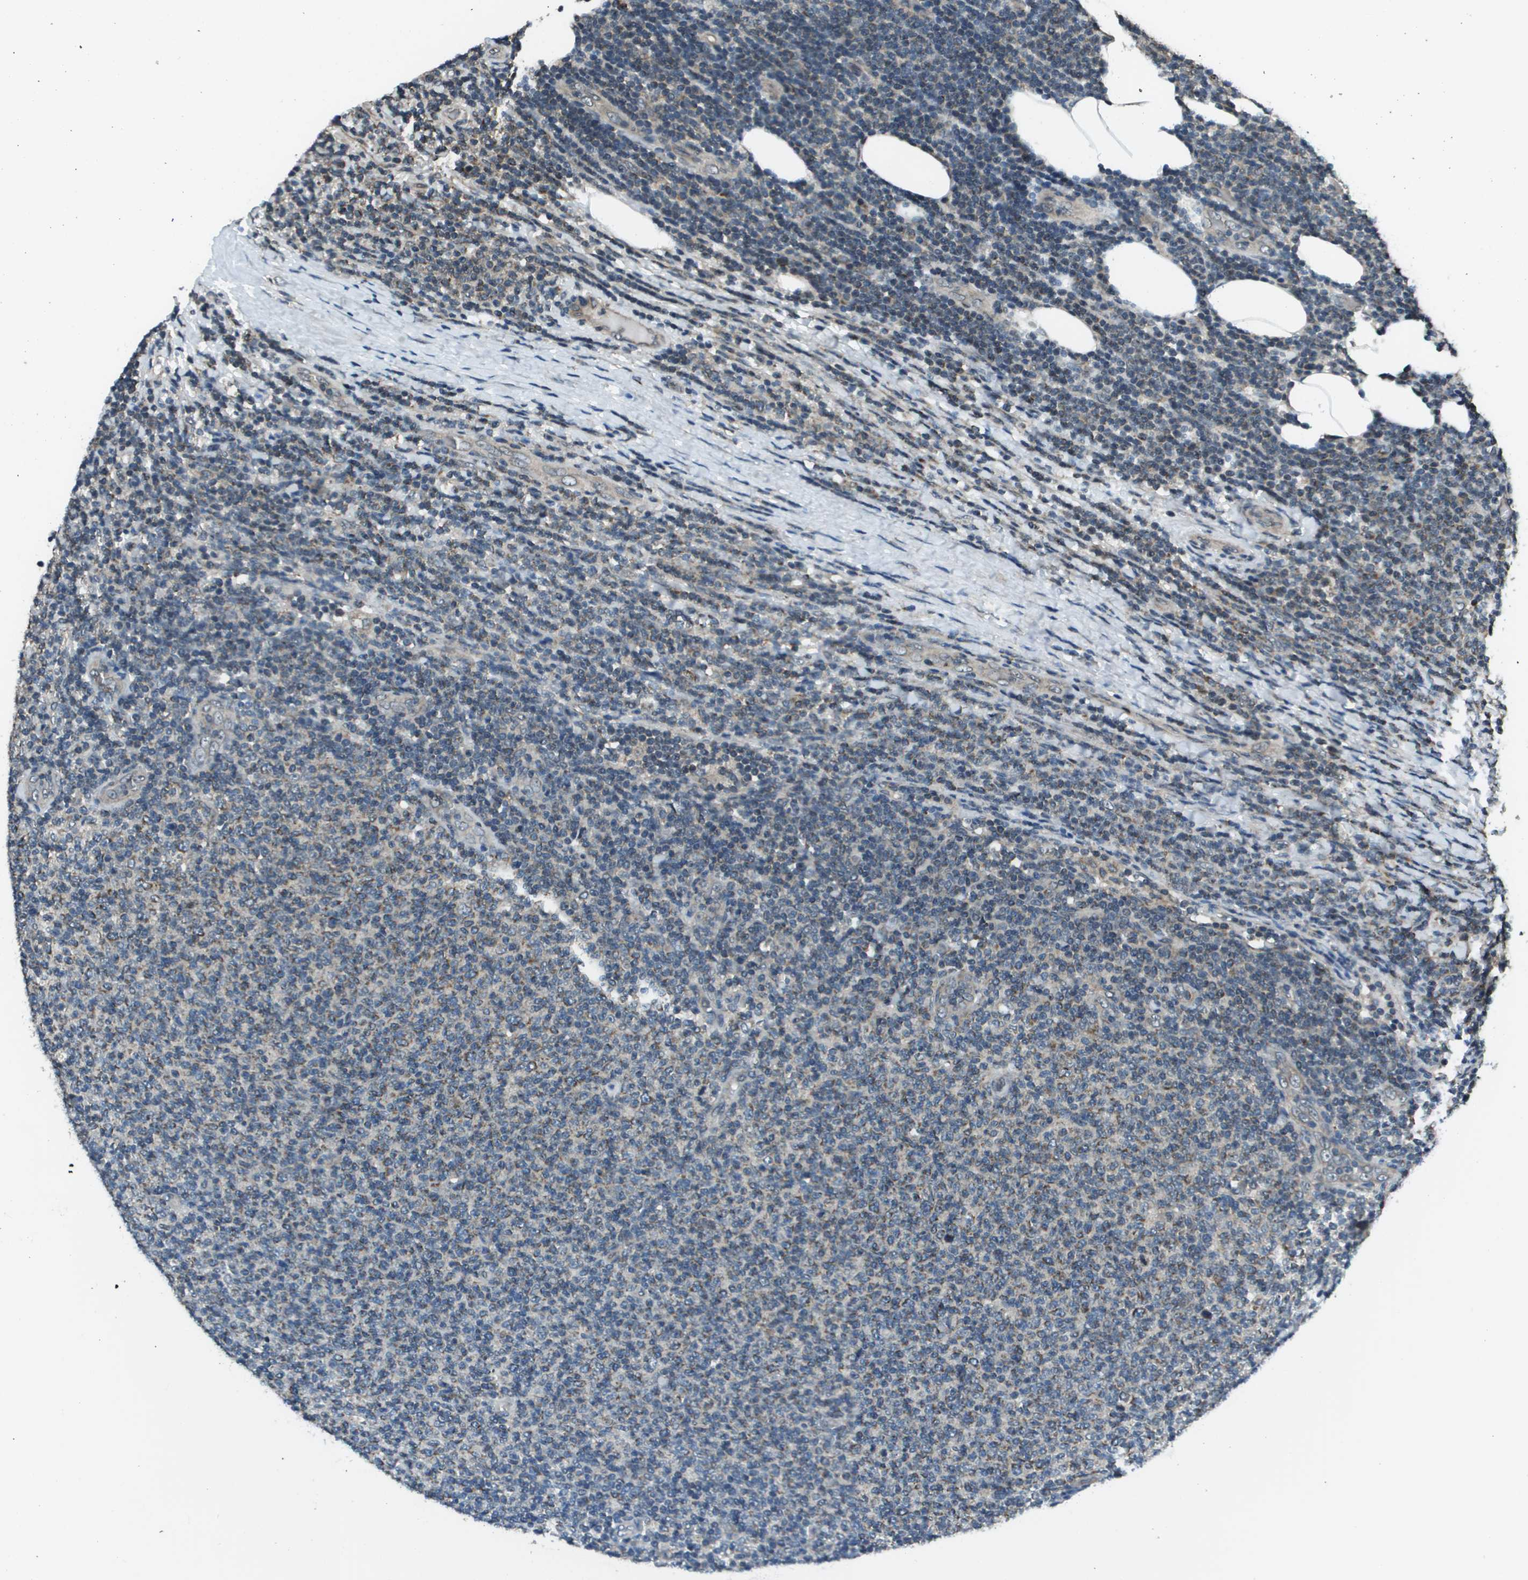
{"staining": {"intensity": "moderate", "quantity": "<25%", "location": "cytoplasmic/membranous"}, "tissue": "lymphoma", "cell_type": "Tumor cells", "image_type": "cancer", "snomed": [{"axis": "morphology", "description": "Malignant lymphoma, non-Hodgkin's type, Low grade"}, {"axis": "topography", "description": "Lymph node"}], "caption": "There is low levels of moderate cytoplasmic/membranous staining in tumor cells of lymphoma, as demonstrated by immunohistochemical staining (brown color).", "gene": "PPFIA1", "patient": {"sex": "male", "age": 66}}